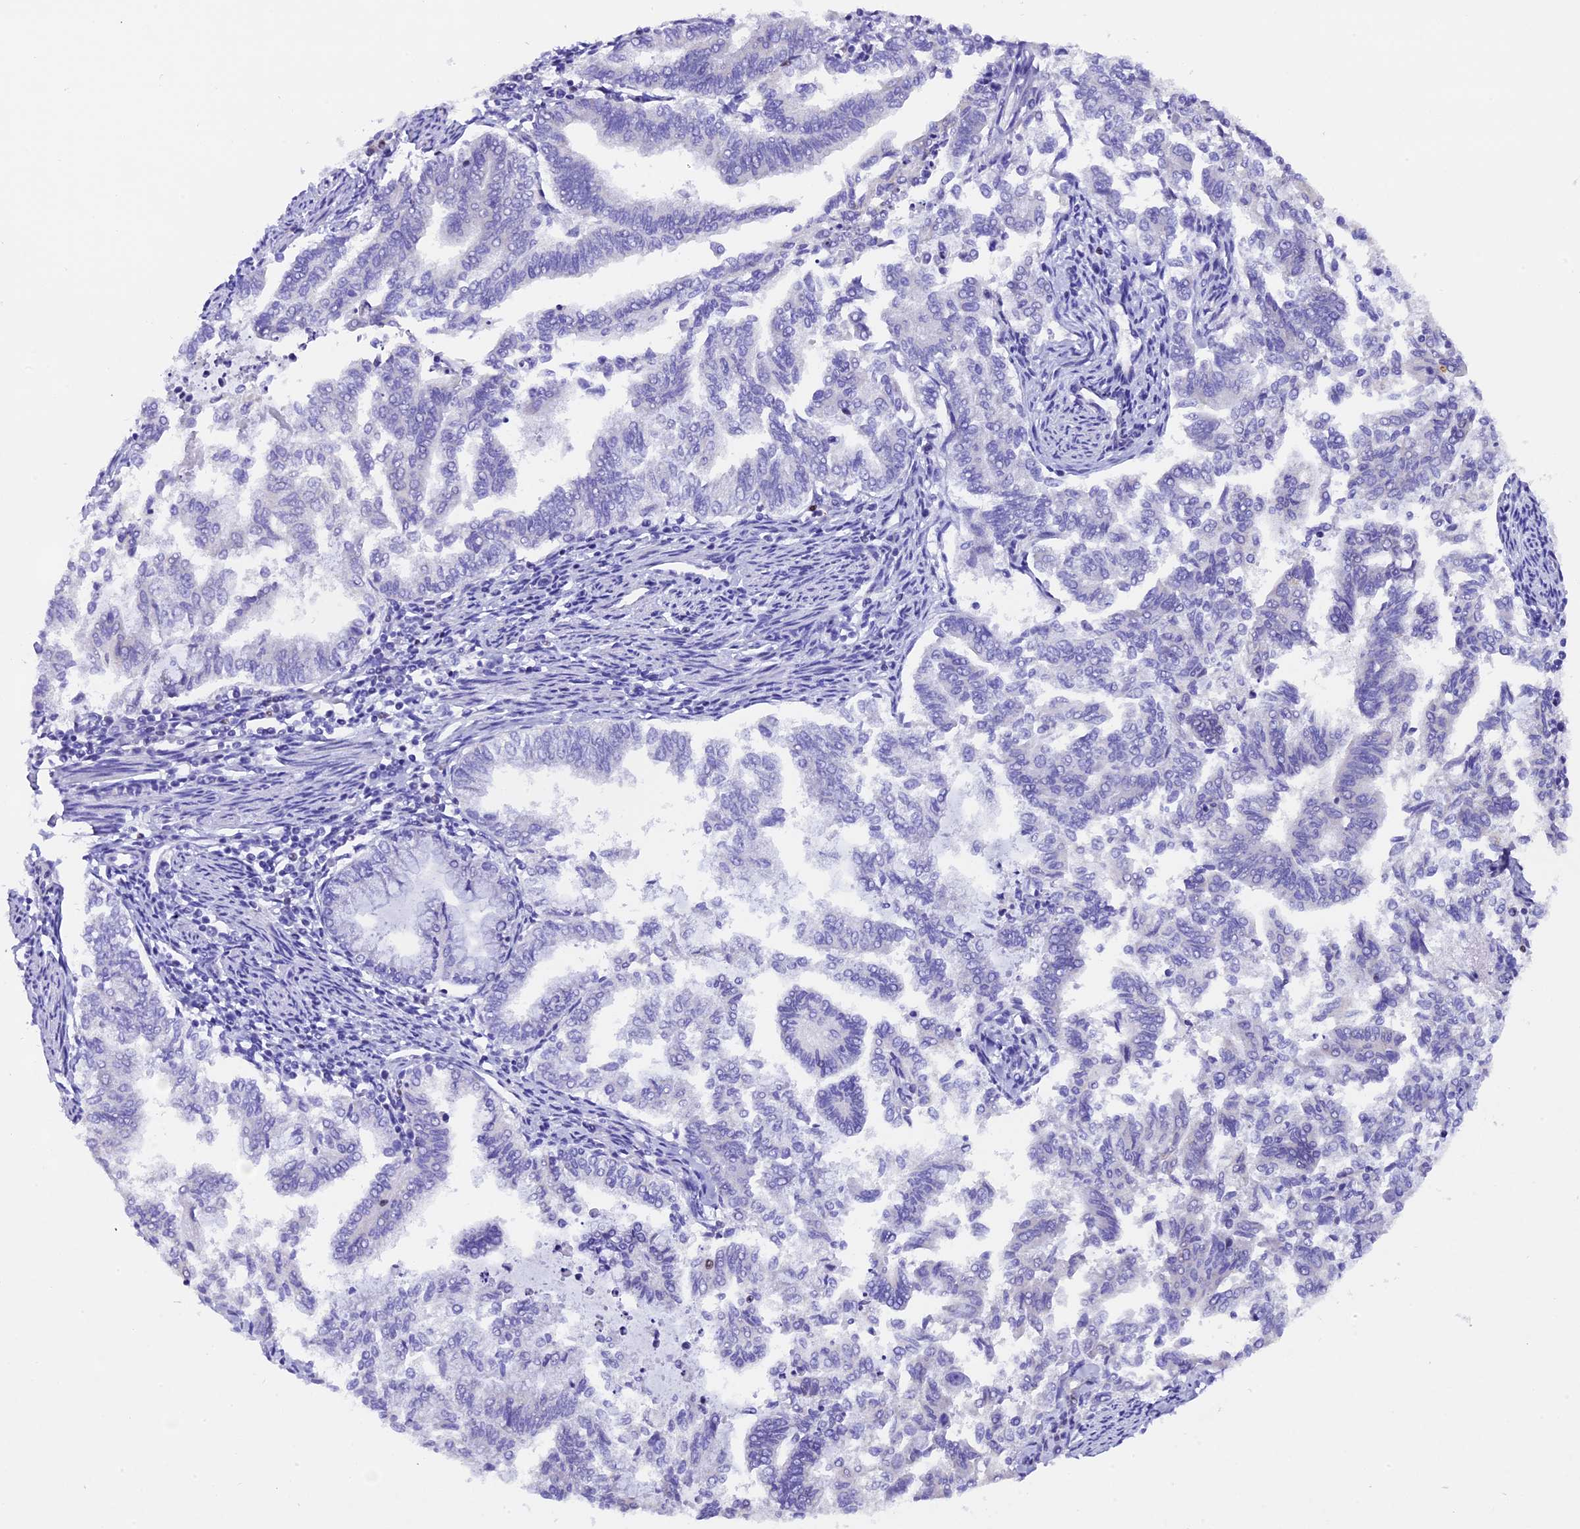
{"staining": {"intensity": "negative", "quantity": "none", "location": "none"}, "tissue": "endometrial cancer", "cell_type": "Tumor cells", "image_type": "cancer", "snomed": [{"axis": "morphology", "description": "Adenocarcinoma, NOS"}, {"axis": "topography", "description": "Endometrium"}], "caption": "There is no significant staining in tumor cells of endometrial cancer (adenocarcinoma). Nuclei are stained in blue.", "gene": "SP4", "patient": {"sex": "female", "age": 79}}